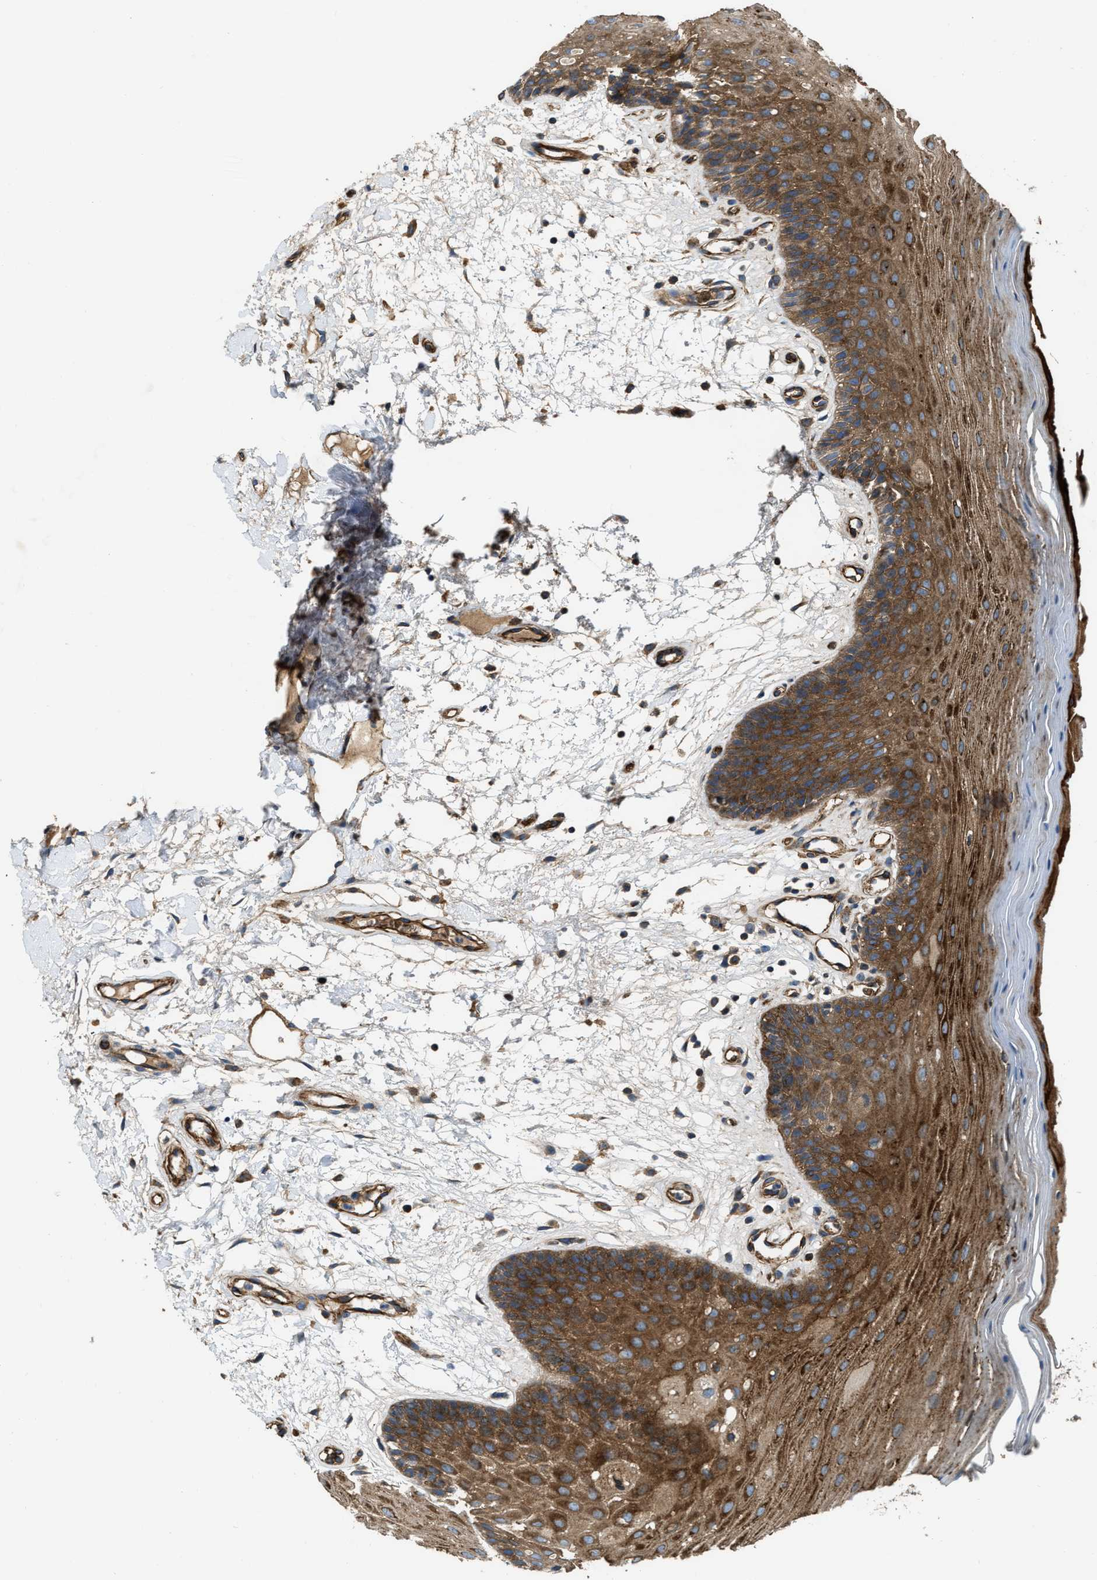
{"staining": {"intensity": "strong", "quantity": ">75%", "location": "cytoplasmic/membranous"}, "tissue": "oral mucosa", "cell_type": "Squamous epithelial cells", "image_type": "normal", "snomed": [{"axis": "morphology", "description": "Normal tissue, NOS"}, {"axis": "morphology", "description": "Squamous cell carcinoma, NOS"}, {"axis": "topography", "description": "Oral tissue"}, {"axis": "topography", "description": "Head-Neck"}], "caption": "Protein analysis of unremarkable oral mucosa exhibits strong cytoplasmic/membranous staining in approximately >75% of squamous epithelial cells. Ihc stains the protein of interest in brown and the nuclei are stained blue.", "gene": "ERC1", "patient": {"sex": "male", "age": 71}}